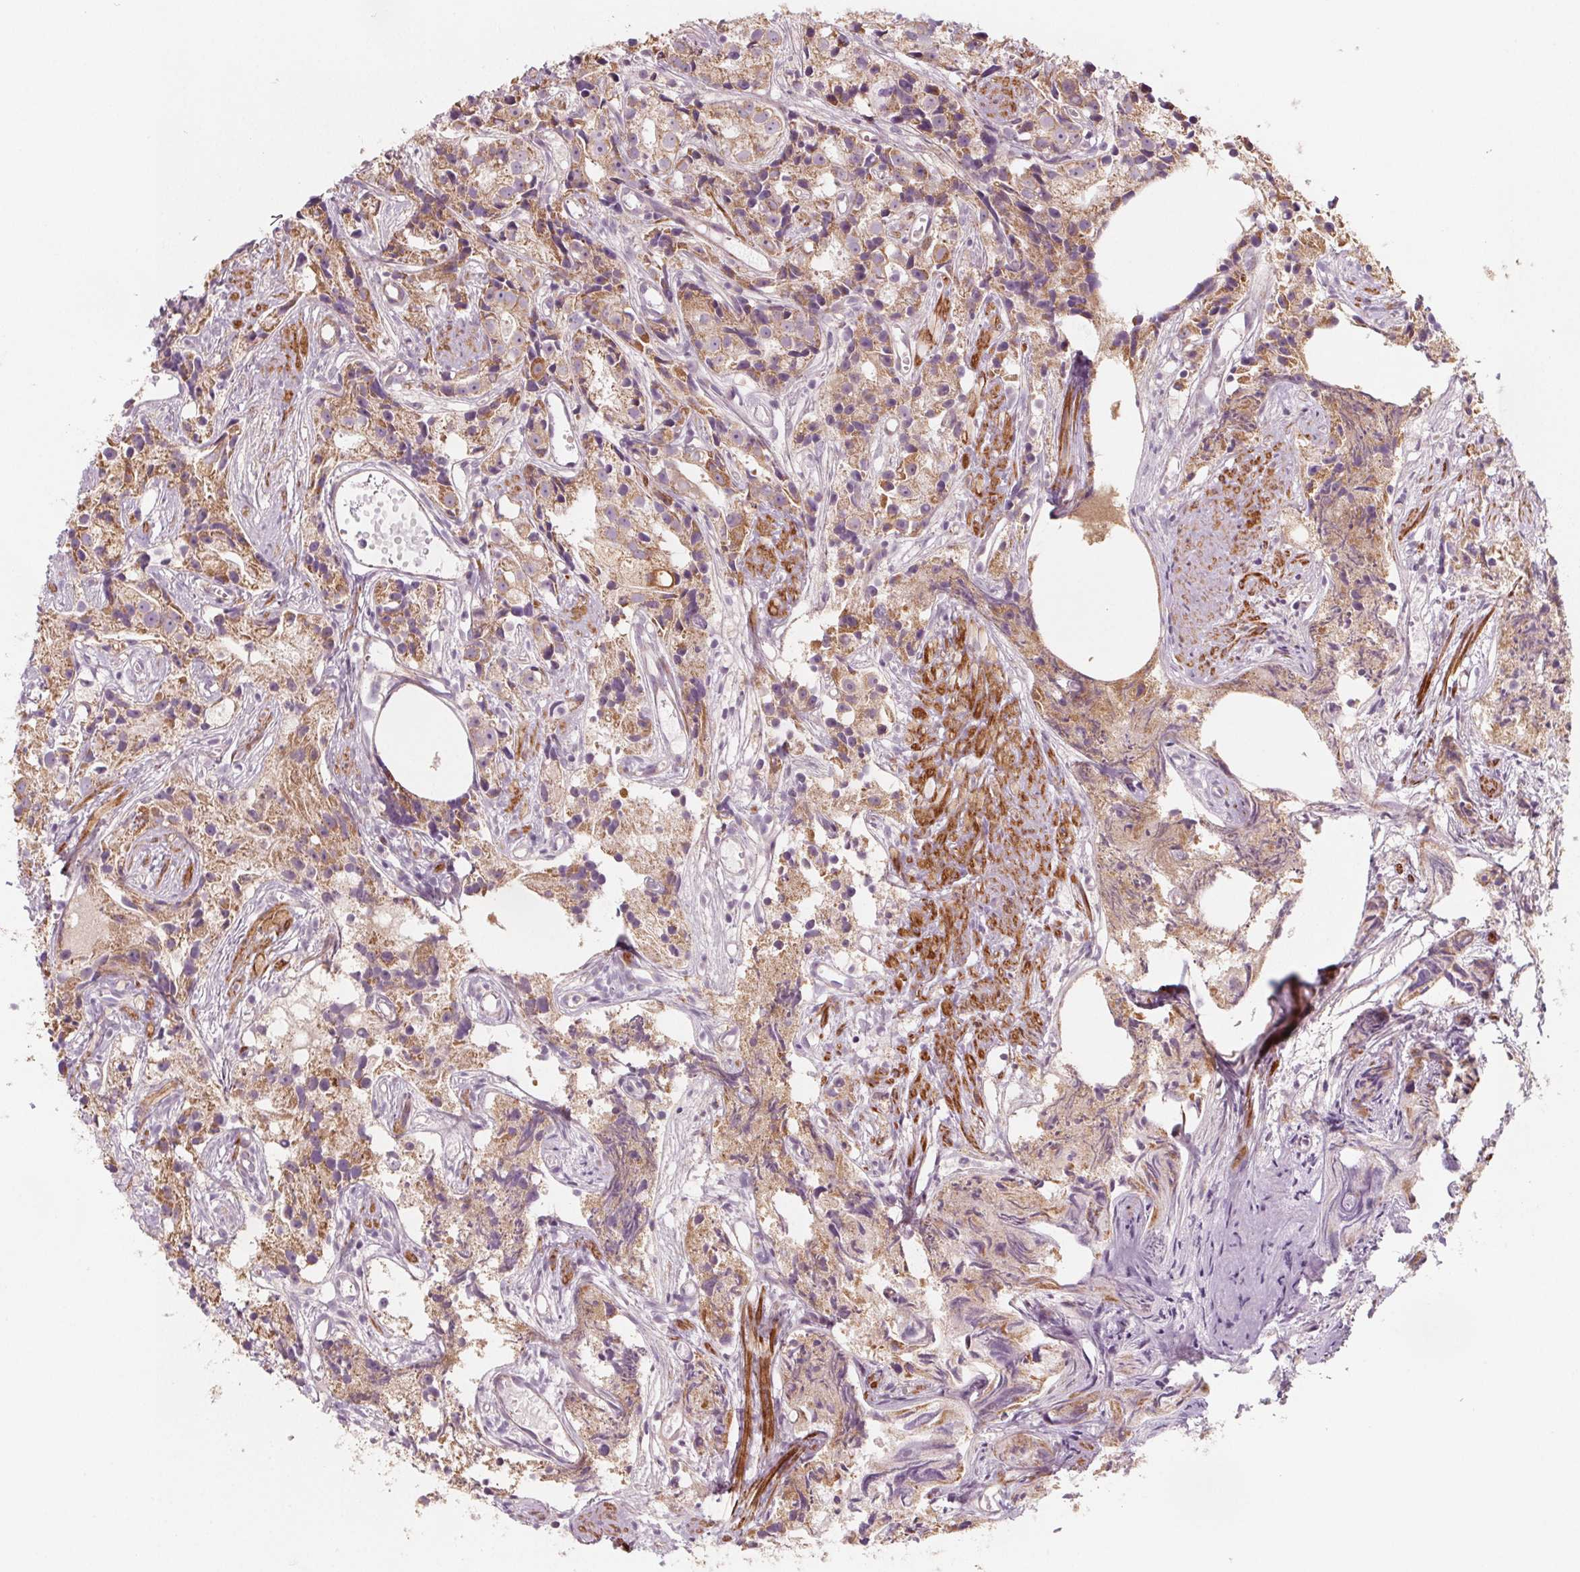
{"staining": {"intensity": "weak", "quantity": "25%-75%", "location": "cytoplasmic/membranous"}, "tissue": "prostate cancer", "cell_type": "Tumor cells", "image_type": "cancer", "snomed": [{"axis": "morphology", "description": "Adenocarcinoma, High grade"}, {"axis": "topography", "description": "Prostate"}], "caption": "Prostate cancer stained with DAB (3,3'-diaminobenzidine) immunohistochemistry demonstrates low levels of weak cytoplasmic/membranous positivity in approximately 25%-75% of tumor cells.", "gene": "ADAM33", "patient": {"sex": "male", "age": 75}}